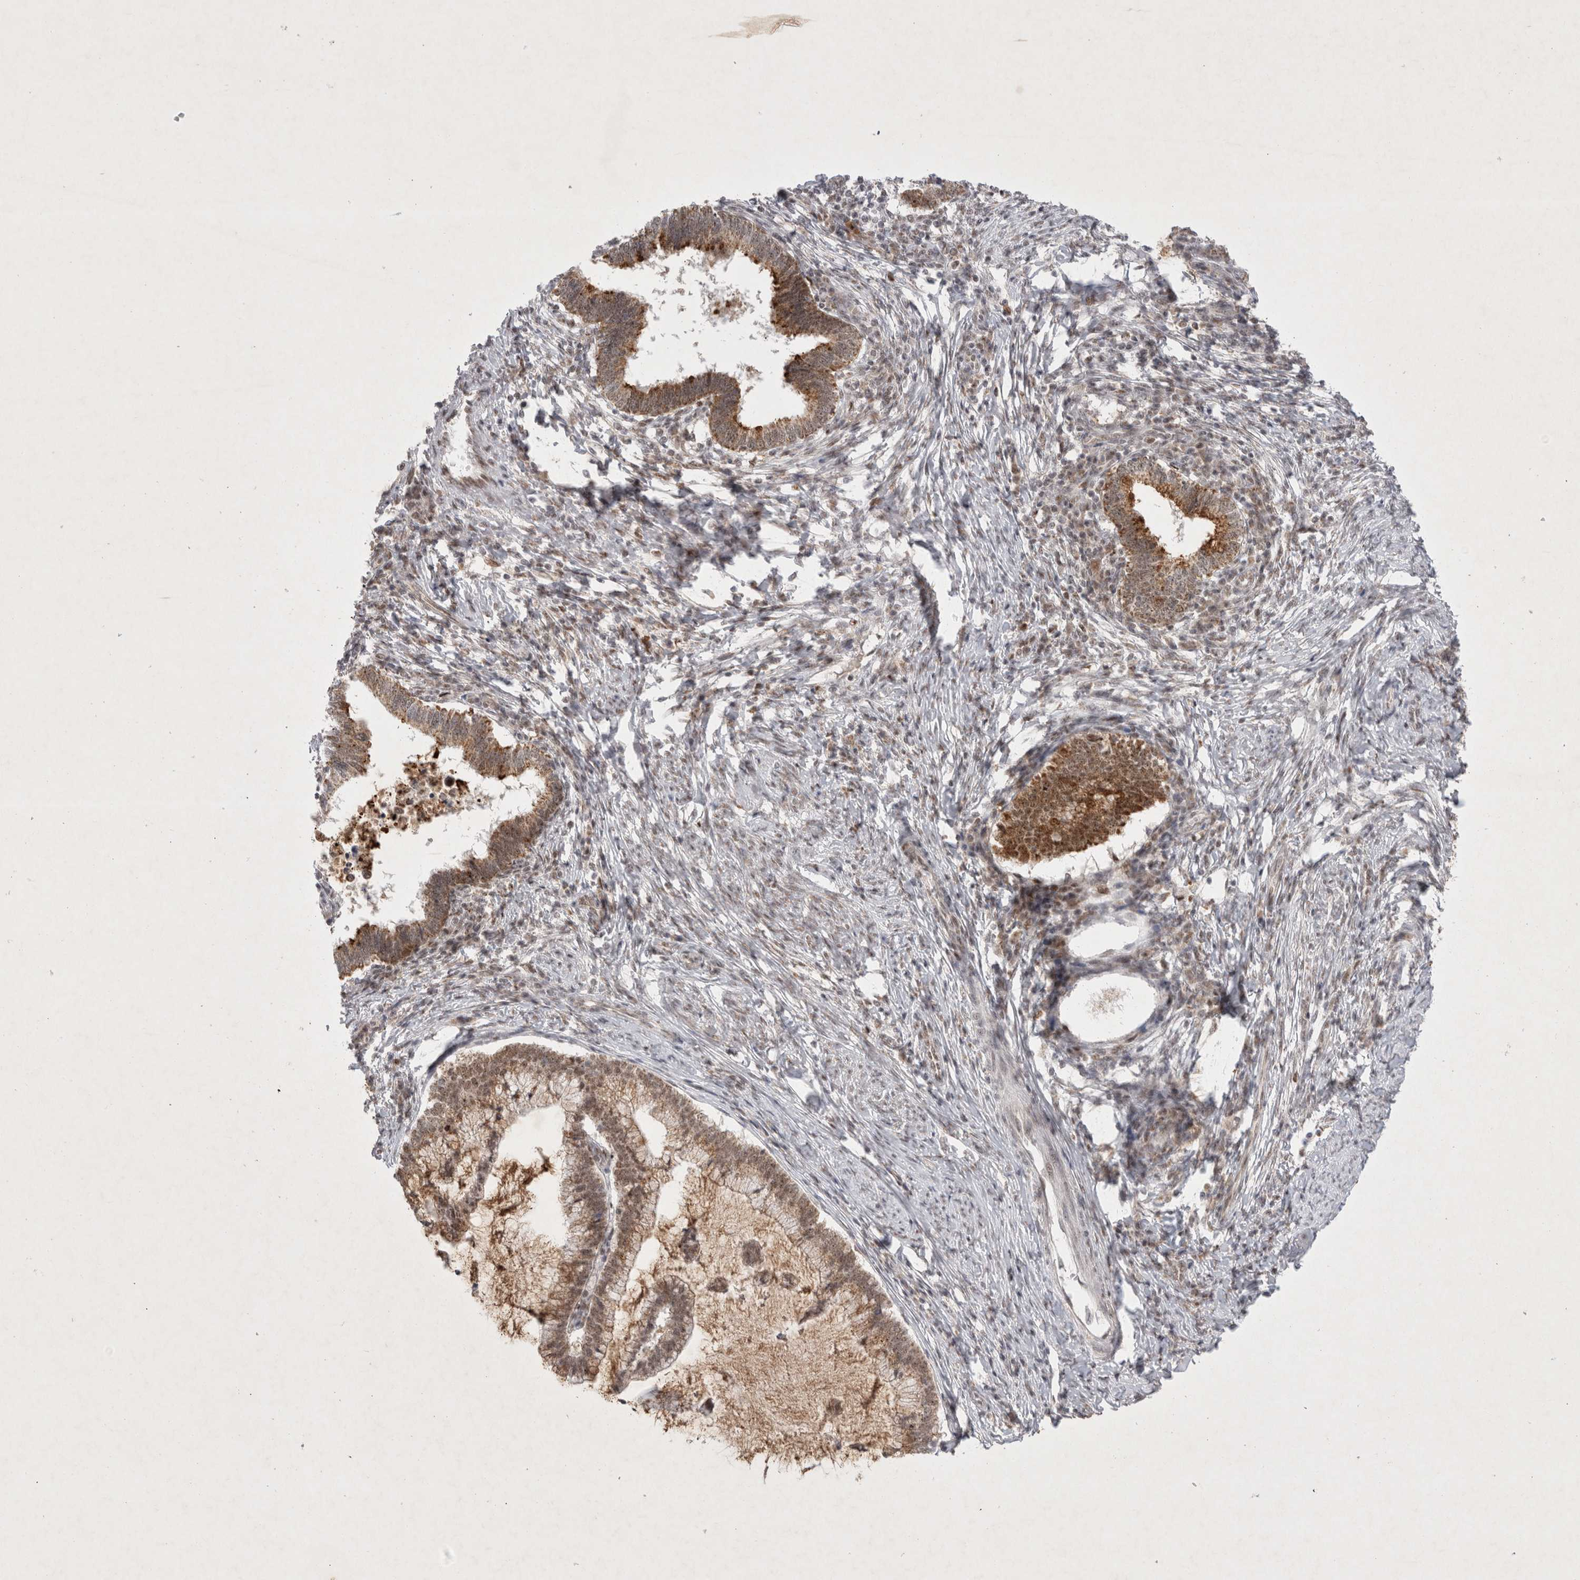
{"staining": {"intensity": "moderate", "quantity": ">75%", "location": "cytoplasmic/membranous,nuclear"}, "tissue": "cervical cancer", "cell_type": "Tumor cells", "image_type": "cancer", "snomed": [{"axis": "morphology", "description": "Adenocarcinoma, NOS"}, {"axis": "topography", "description": "Cervix"}], "caption": "Moderate cytoplasmic/membranous and nuclear expression is identified in approximately >75% of tumor cells in adenocarcinoma (cervical). Using DAB (3,3'-diaminobenzidine) (brown) and hematoxylin (blue) stains, captured at high magnification using brightfield microscopy.", "gene": "MRPL37", "patient": {"sex": "female", "age": 36}}